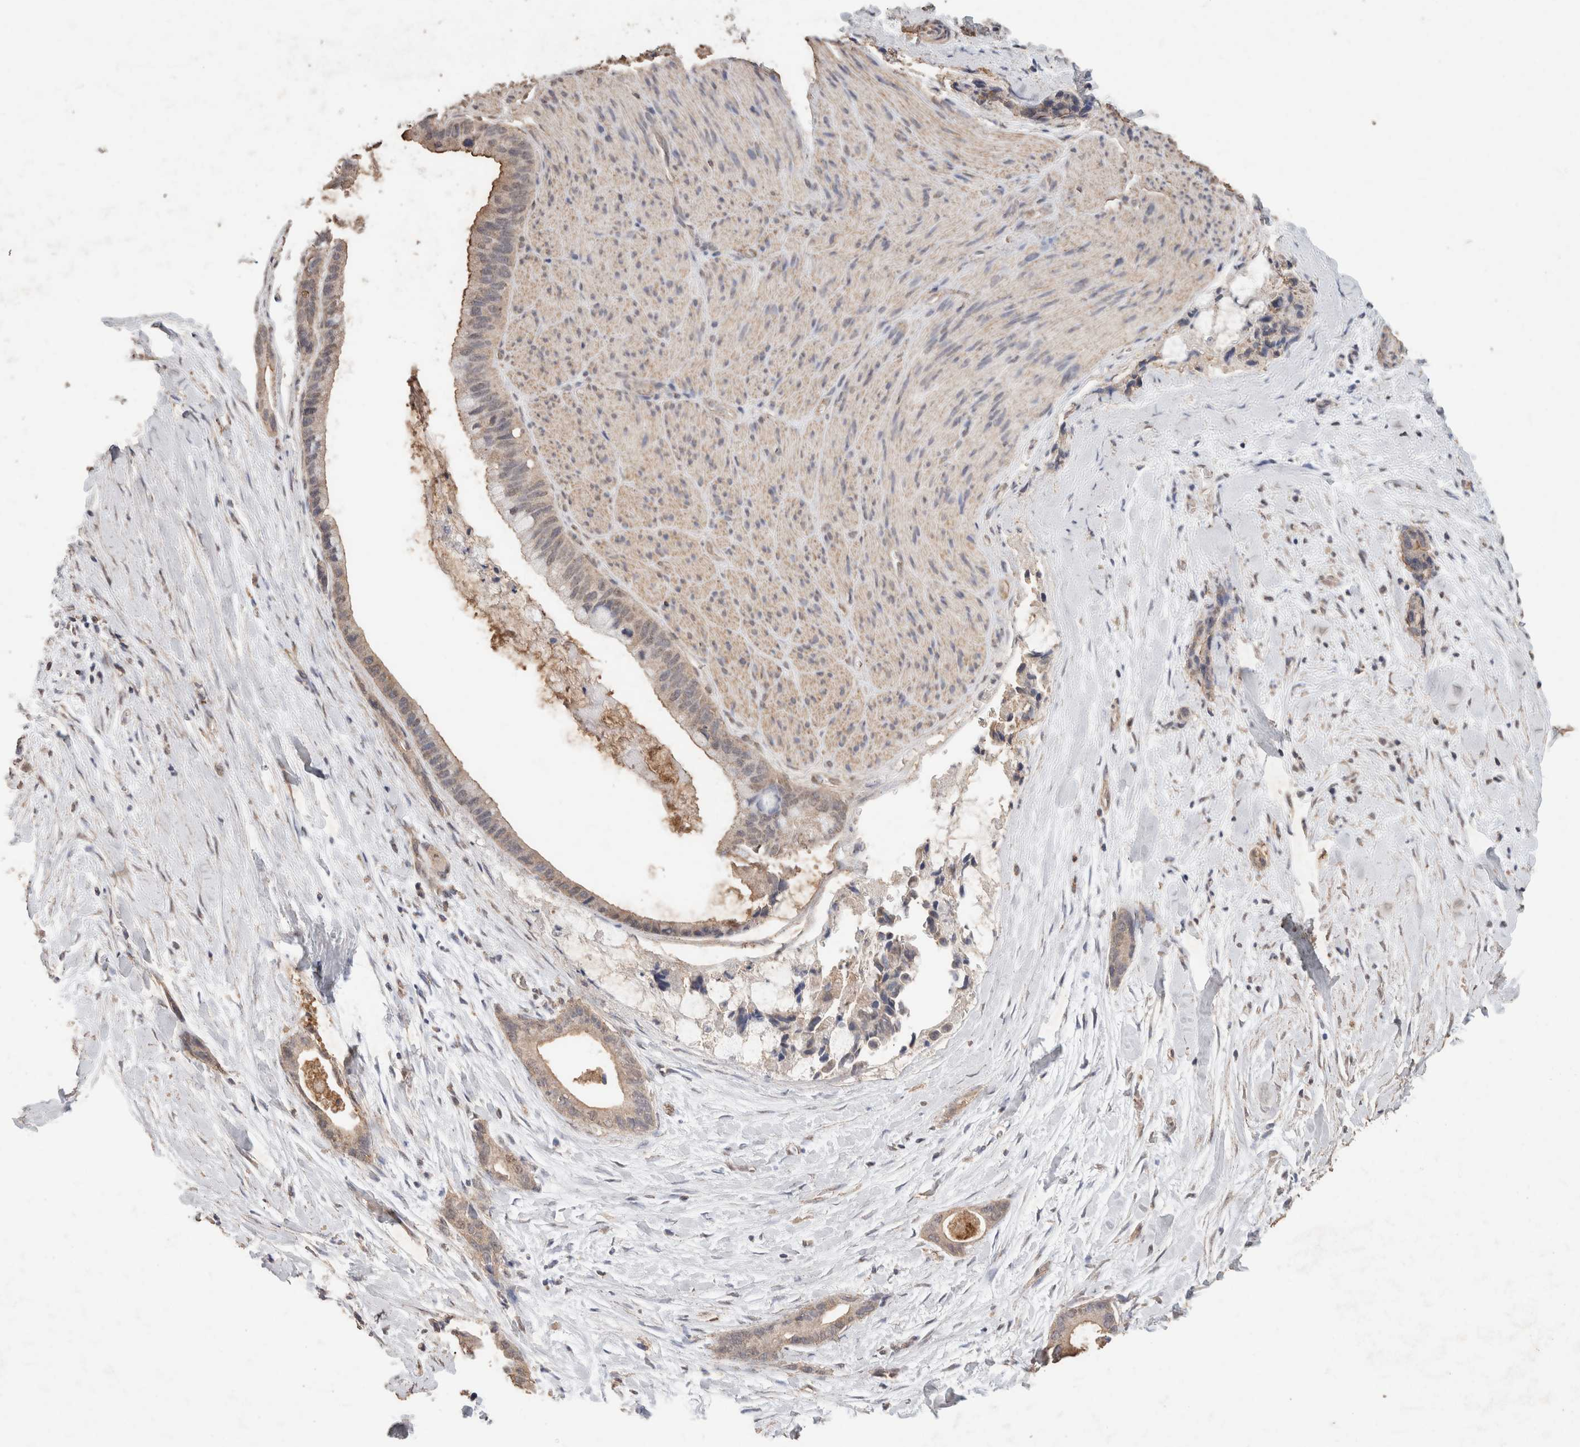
{"staining": {"intensity": "weak", "quantity": ">75%", "location": "cytoplasmic/membranous"}, "tissue": "liver cancer", "cell_type": "Tumor cells", "image_type": "cancer", "snomed": [{"axis": "morphology", "description": "Cholangiocarcinoma"}, {"axis": "topography", "description": "Liver"}], "caption": "Cholangiocarcinoma (liver) tissue demonstrates weak cytoplasmic/membranous positivity in approximately >75% of tumor cells, visualized by immunohistochemistry.", "gene": "CX3CL1", "patient": {"sex": "female", "age": 55}}